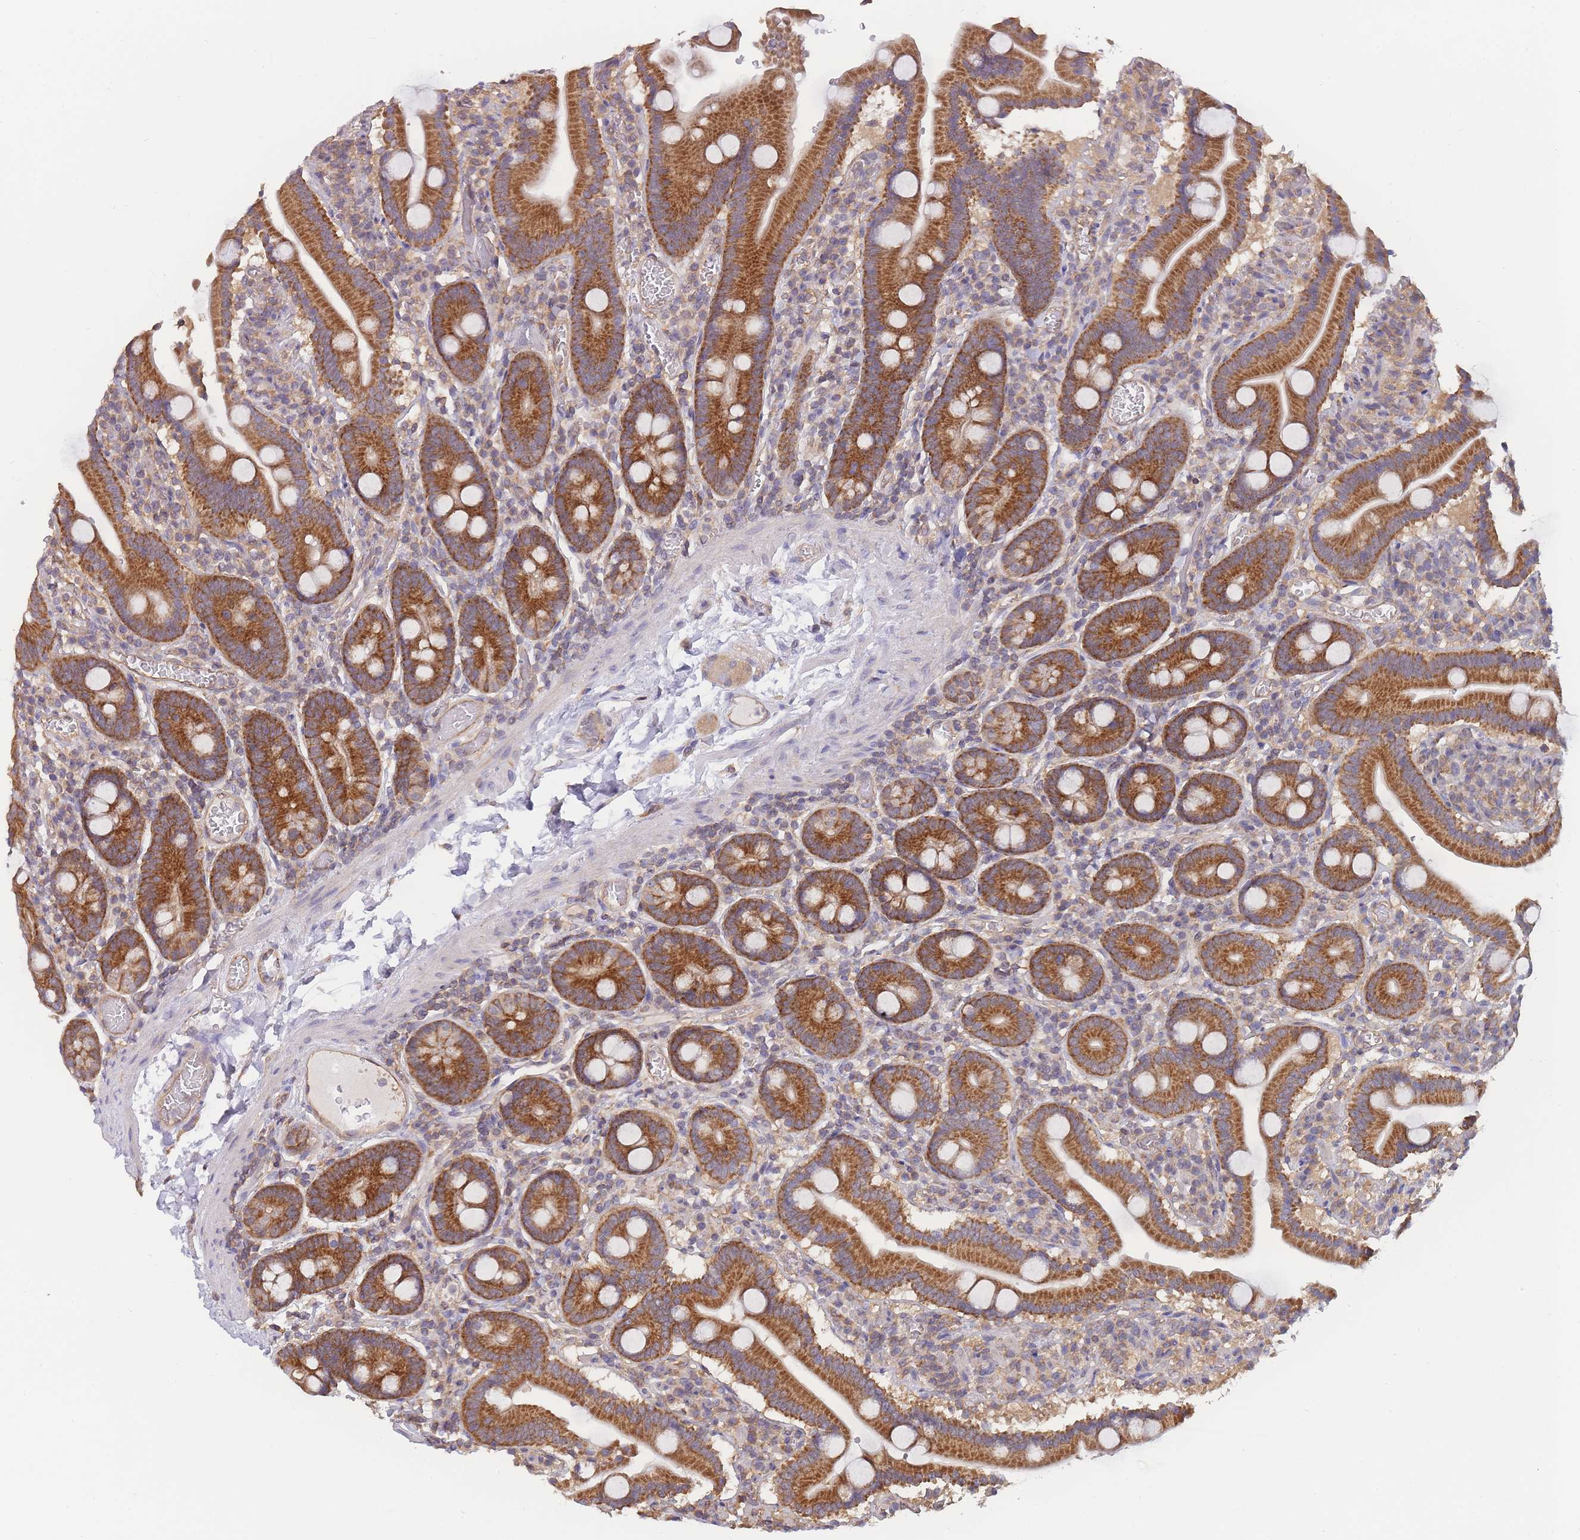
{"staining": {"intensity": "strong", "quantity": ">75%", "location": "cytoplasmic/membranous"}, "tissue": "duodenum", "cell_type": "Glandular cells", "image_type": "normal", "snomed": [{"axis": "morphology", "description": "Normal tissue, NOS"}, {"axis": "topography", "description": "Duodenum"}], "caption": "A high-resolution histopathology image shows IHC staining of normal duodenum, which shows strong cytoplasmic/membranous staining in approximately >75% of glandular cells. (DAB (3,3'-diaminobenzidine) IHC with brightfield microscopy, high magnification).", "gene": "MRPS18B", "patient": {"sex": "male", "age": 55}}